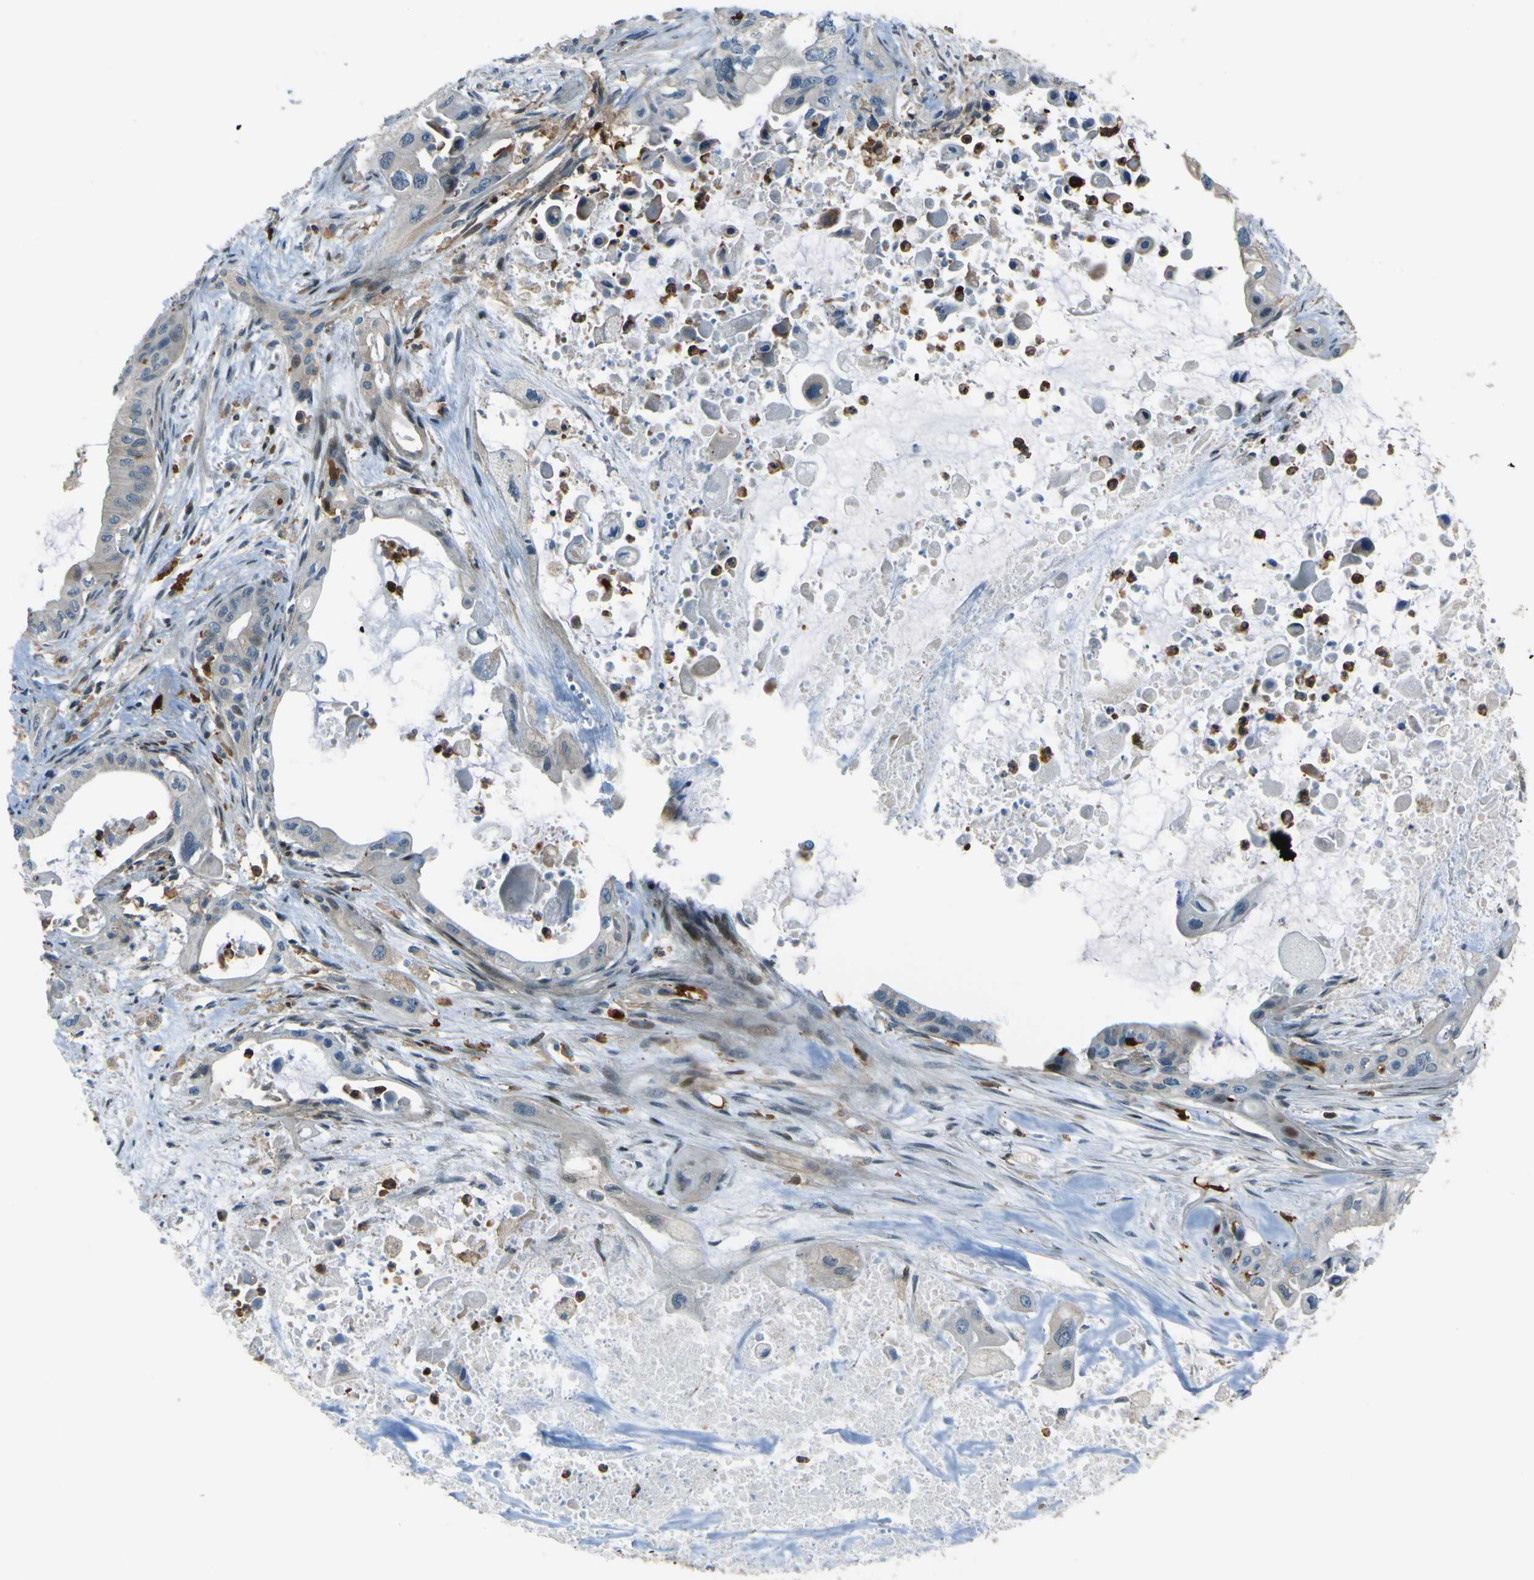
{"staining": {"intensity": "weak", "quantity": "<25%", "location": "cytoplasmic/membranous"}, "tissue": "pancreatic cancer", "cell_type": "Tumor cells", "image_type": "cancer", "snomed": [{"axis": "morphology", "description": "Adenocarcinoma, NOS"}, {"axis": "topography", "description": "Pancreas"}], "caption": "Protein analysis of pancreatic cancer (adenocarcinoma) displays no significant expression in tumor cells.", "gene": "PCDHB5", "patient": {"sex": "male", "age": 73}}